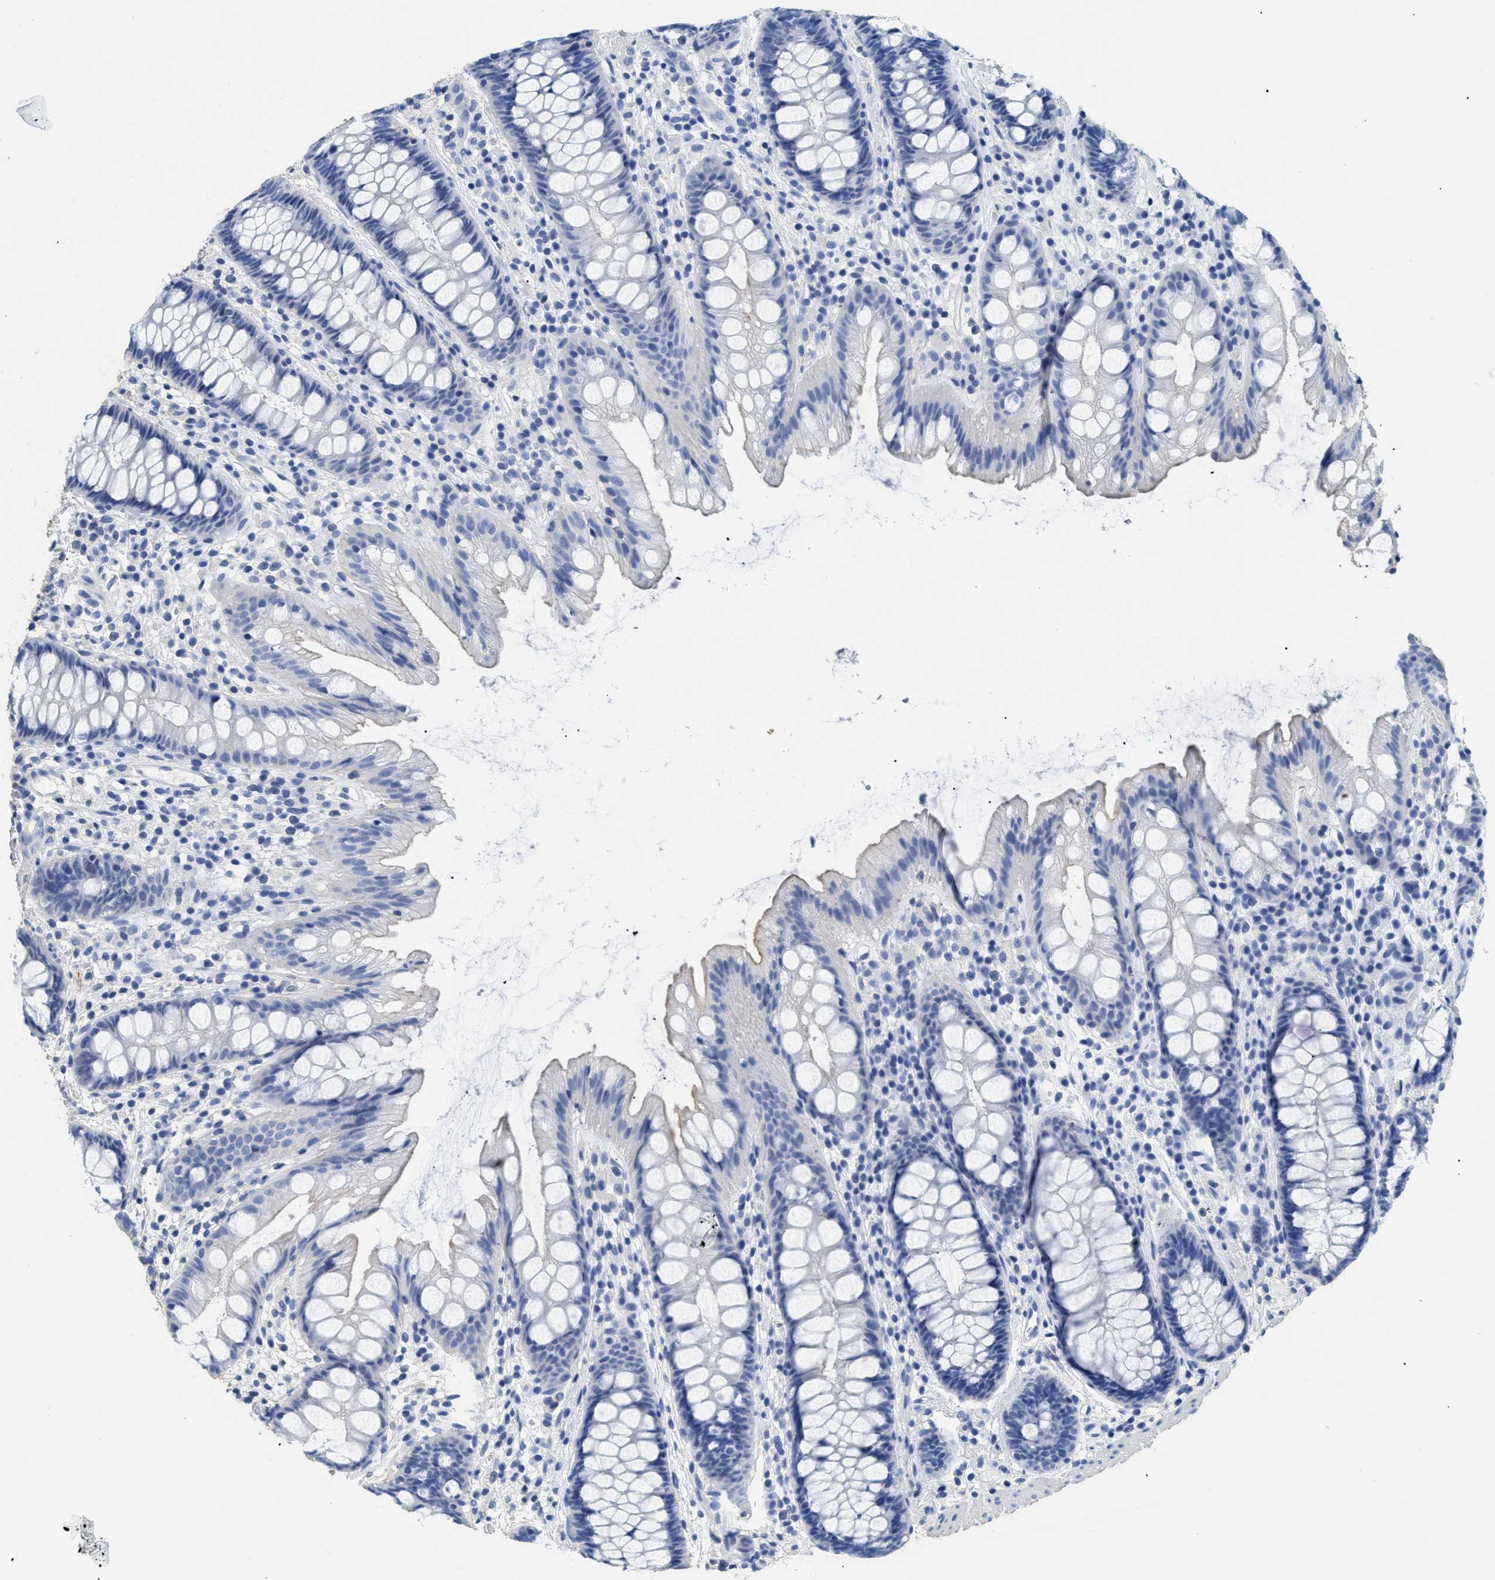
{"staining": {"intensity": "negative", "quantity": "none", "location": "none"}, "tissue": "rectum", "cell_type": "Glandular cells", "image_type": "normal", "snomed": [{"axis": "morphology", "description": "Normal tissue, NOS"}, {"axis": "topography", "description": "Rectum"}], "caption": "Micrograph shows no significant protein staining in glandular cells of benign rectum.", "gene": "DLC1", "patient": {"sex": "female", "age": 65}}